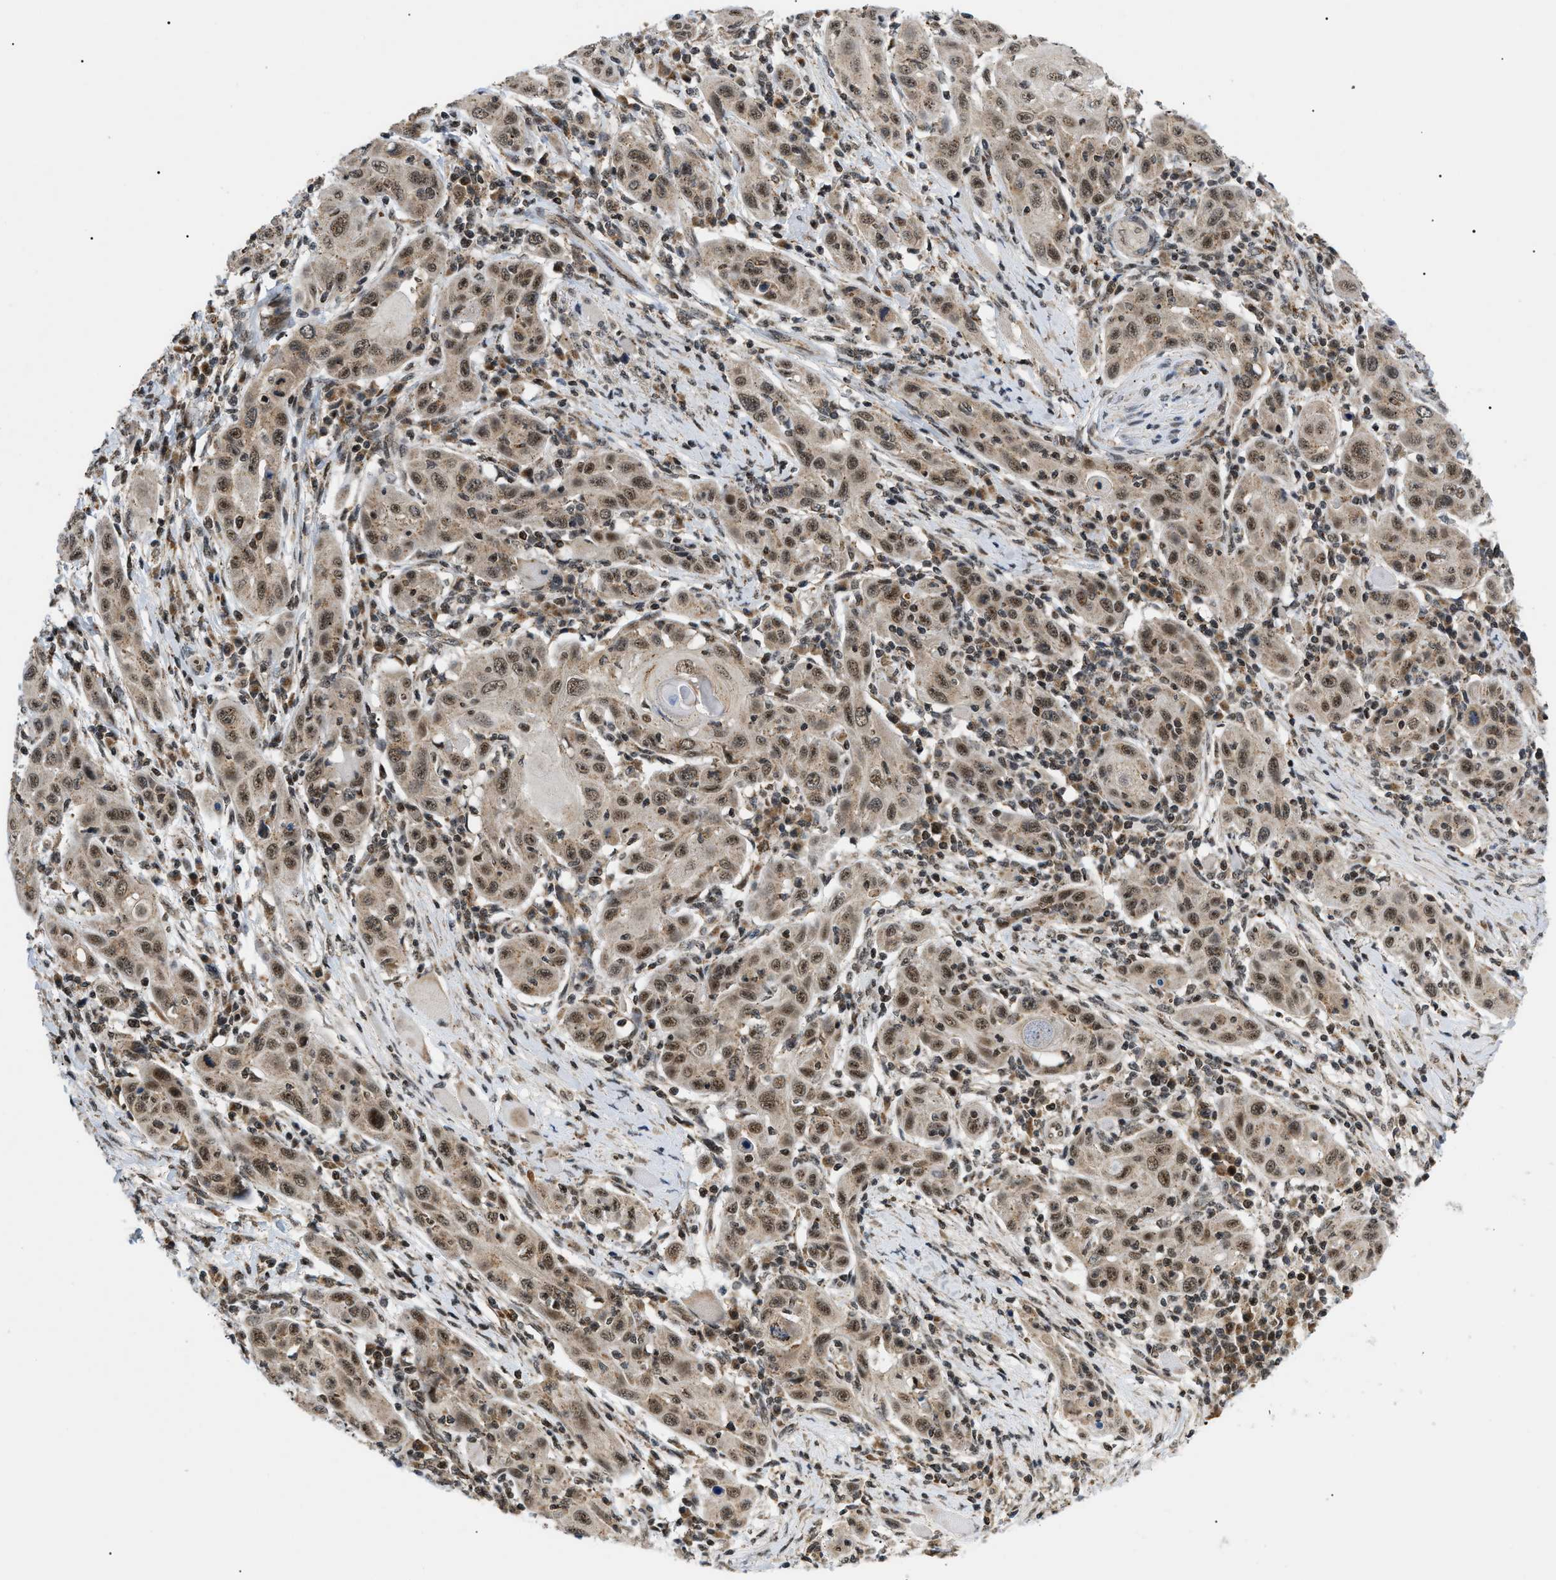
{"staining": {"intensity": "weak", "quantity": ">75%", "location": "cytoplasmic/membranous,nuclear"}, "tissue": "skin cancer", "cell_type": "Tumor cells", "image_type": "cancer", "snomed": [{"axis": "morphology", "description": "Squamous cell carcinoma, NOS"}, {"axis": "topography", "description": "Skin"}], "caption": "A low amount of weak cytoplasmic/membranous and nuclear expression is appreciated in about >75% of tumor cells in skin cancer tissue.", "gene": "ZBTB11", "patient": {"sex": "female", "age": 88}}